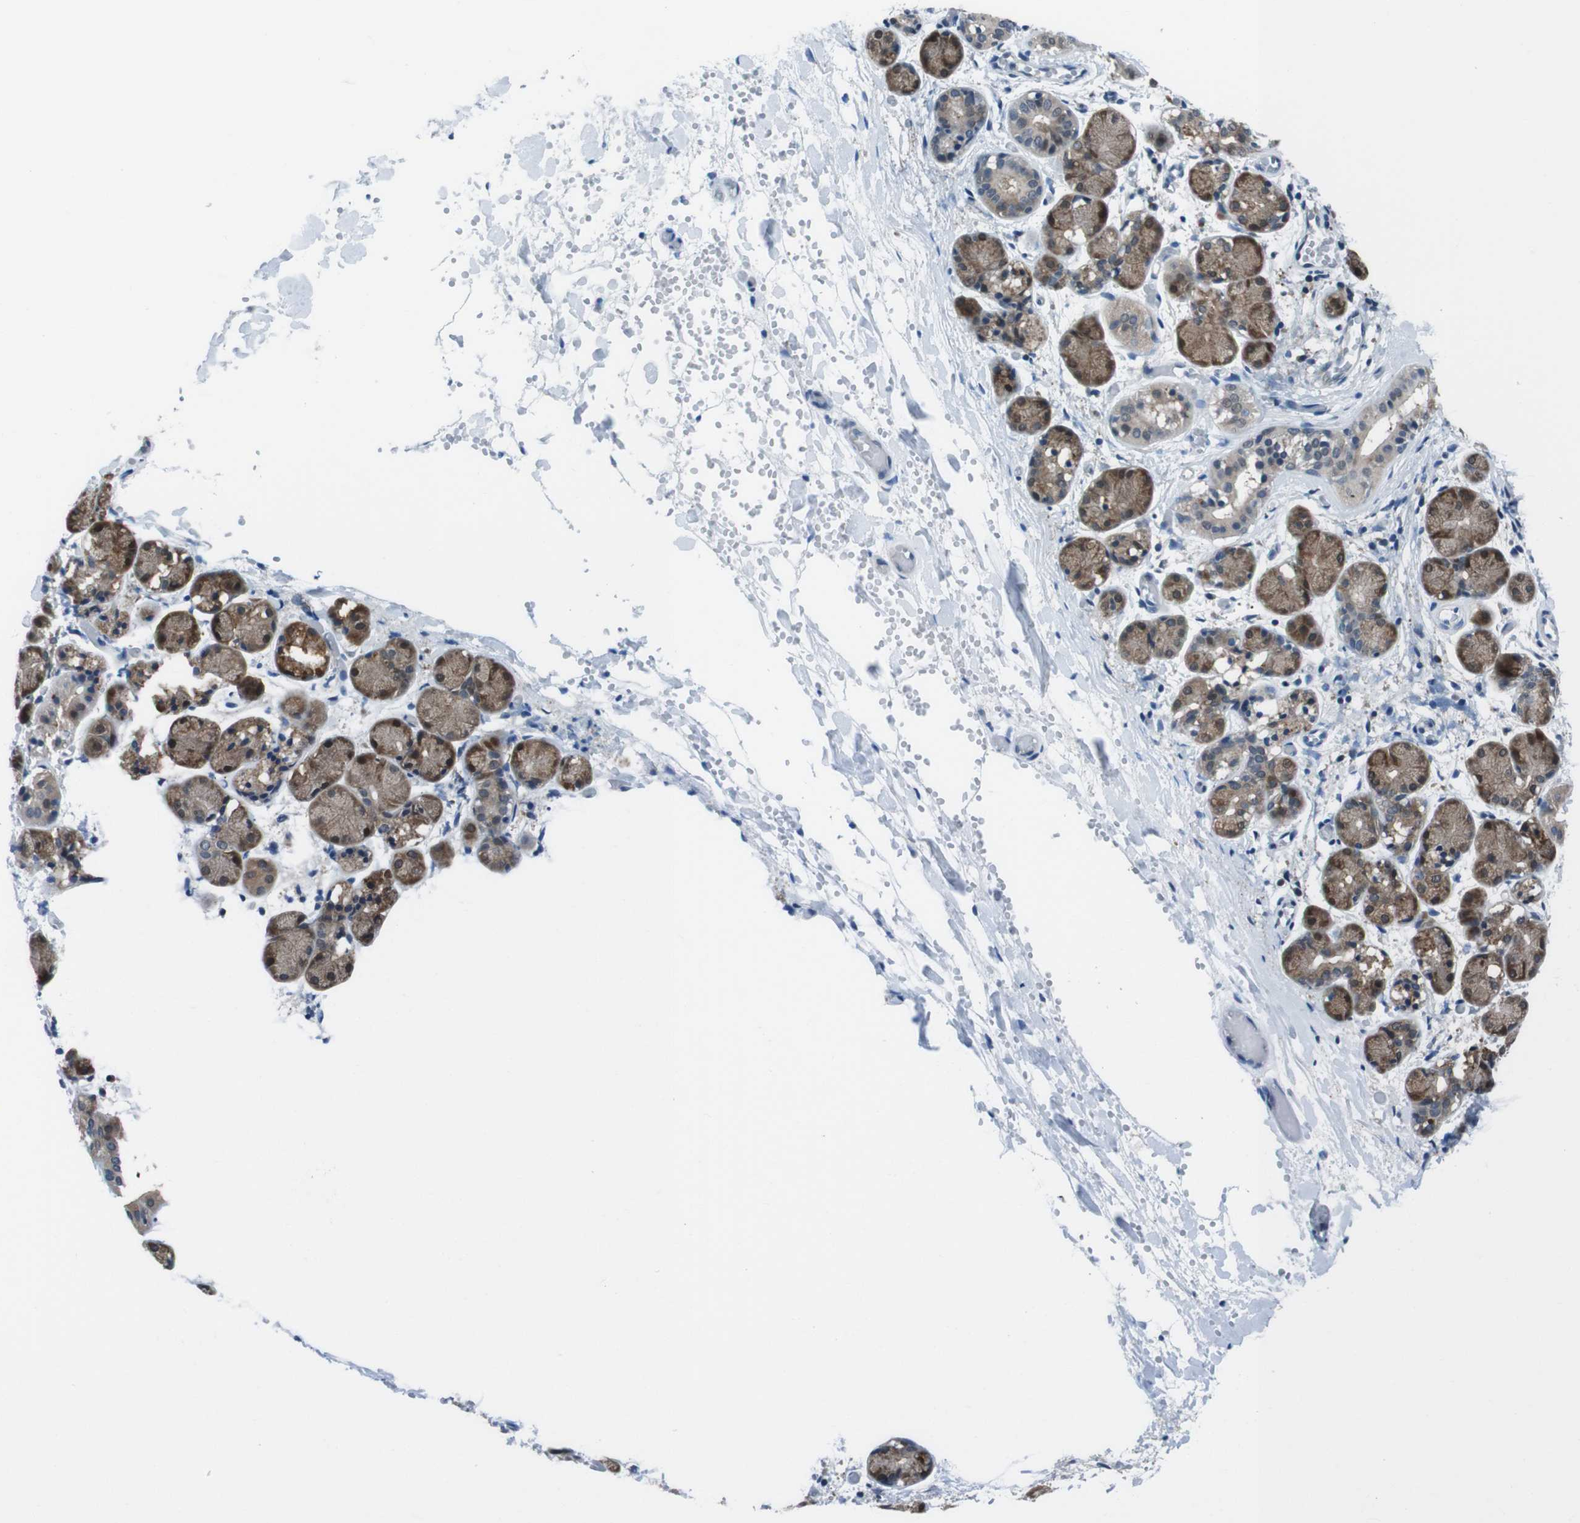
{"staining": {"intensity": "moderate", "quantity": ">75%", "location": "cytoplasmic/membranous"}, "tissue": "salivary gland", "cell_type": "Glandular cells", "image_type": "normal", "snomed": [{"axis": "morphology", "description": "Normal tissue, NOS"}, {"axis": "topography", "description": "Salivary gland"}], "caption": "Salivary gland stained with DAB (3,3'-diaminobenzidine) immunohistochemistry (IHC) reveals medium levels of moderate cytoplasmic/membranous positivity in approximately >75% of glandular cells. The staining was performed using DAB (3,3'-diaminobenzidine), with brown indicating positive protein expression. Nuclei are stained blue with hematoxylin.", "gene": "LRP5", "patient": {"sex": "female", "age": 24}}